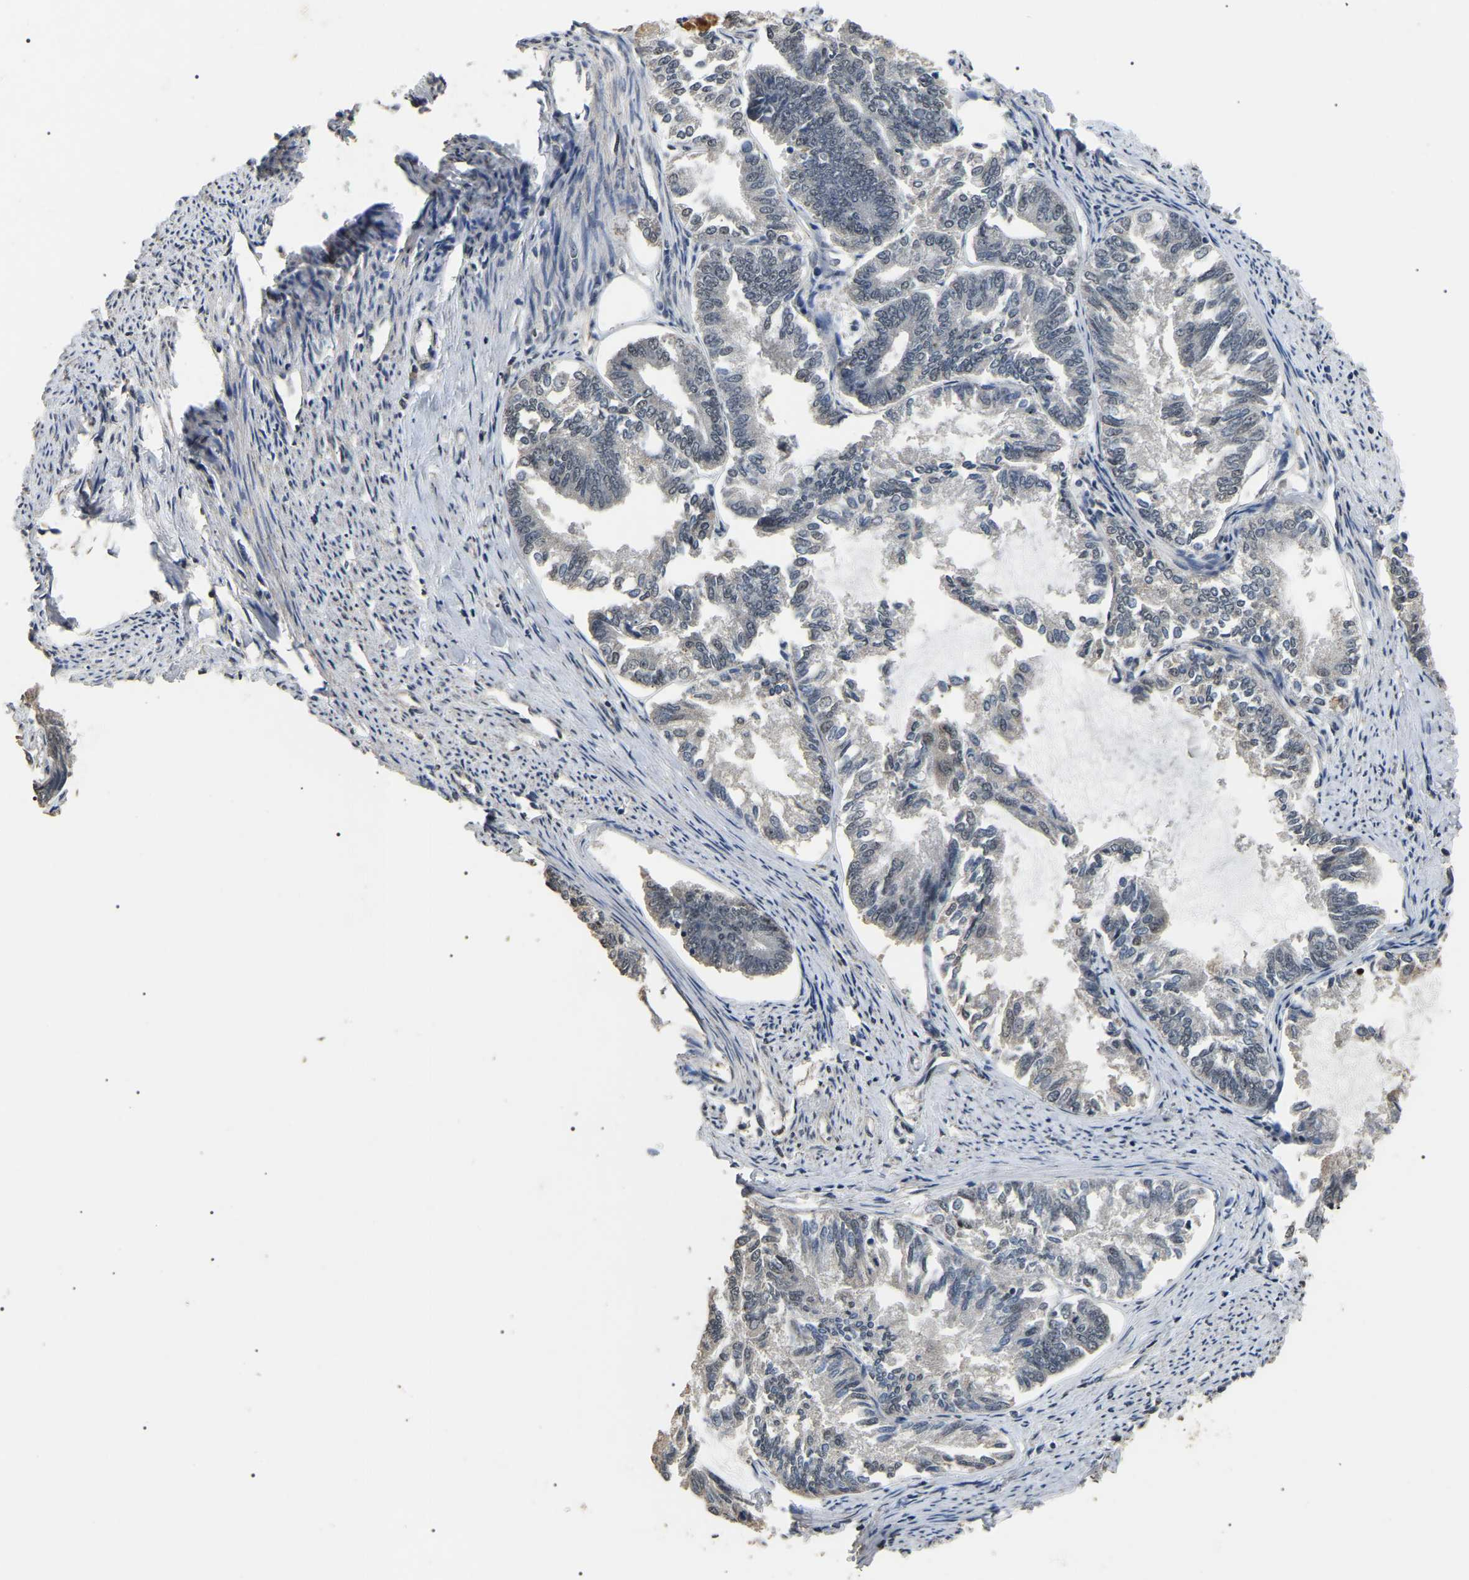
{"staining": {"intensity": "negative", "quantity": "none", "location": "none"}, "tissue": "endometrial cancer", "cell_type": "Tumor cells", "image_type": "cancer", "snomed": [{"axis": "morphology", "description": "Adenocarcinoma, NOS"}, {"axis": "topography", "description": "Endometrium"}], "caption": "High power microscopy micrograph of an immunohistochemistry (IHC) histopathology image of endometrial adenocarcinoma, revealing no significant positivity in tumor cells. The staining is performed using DAB brown chromogen with nuclei counter-stained in using hematoxylin.", "gene": "PPM1E", "patient": {"sex": "female", "age": 86}}